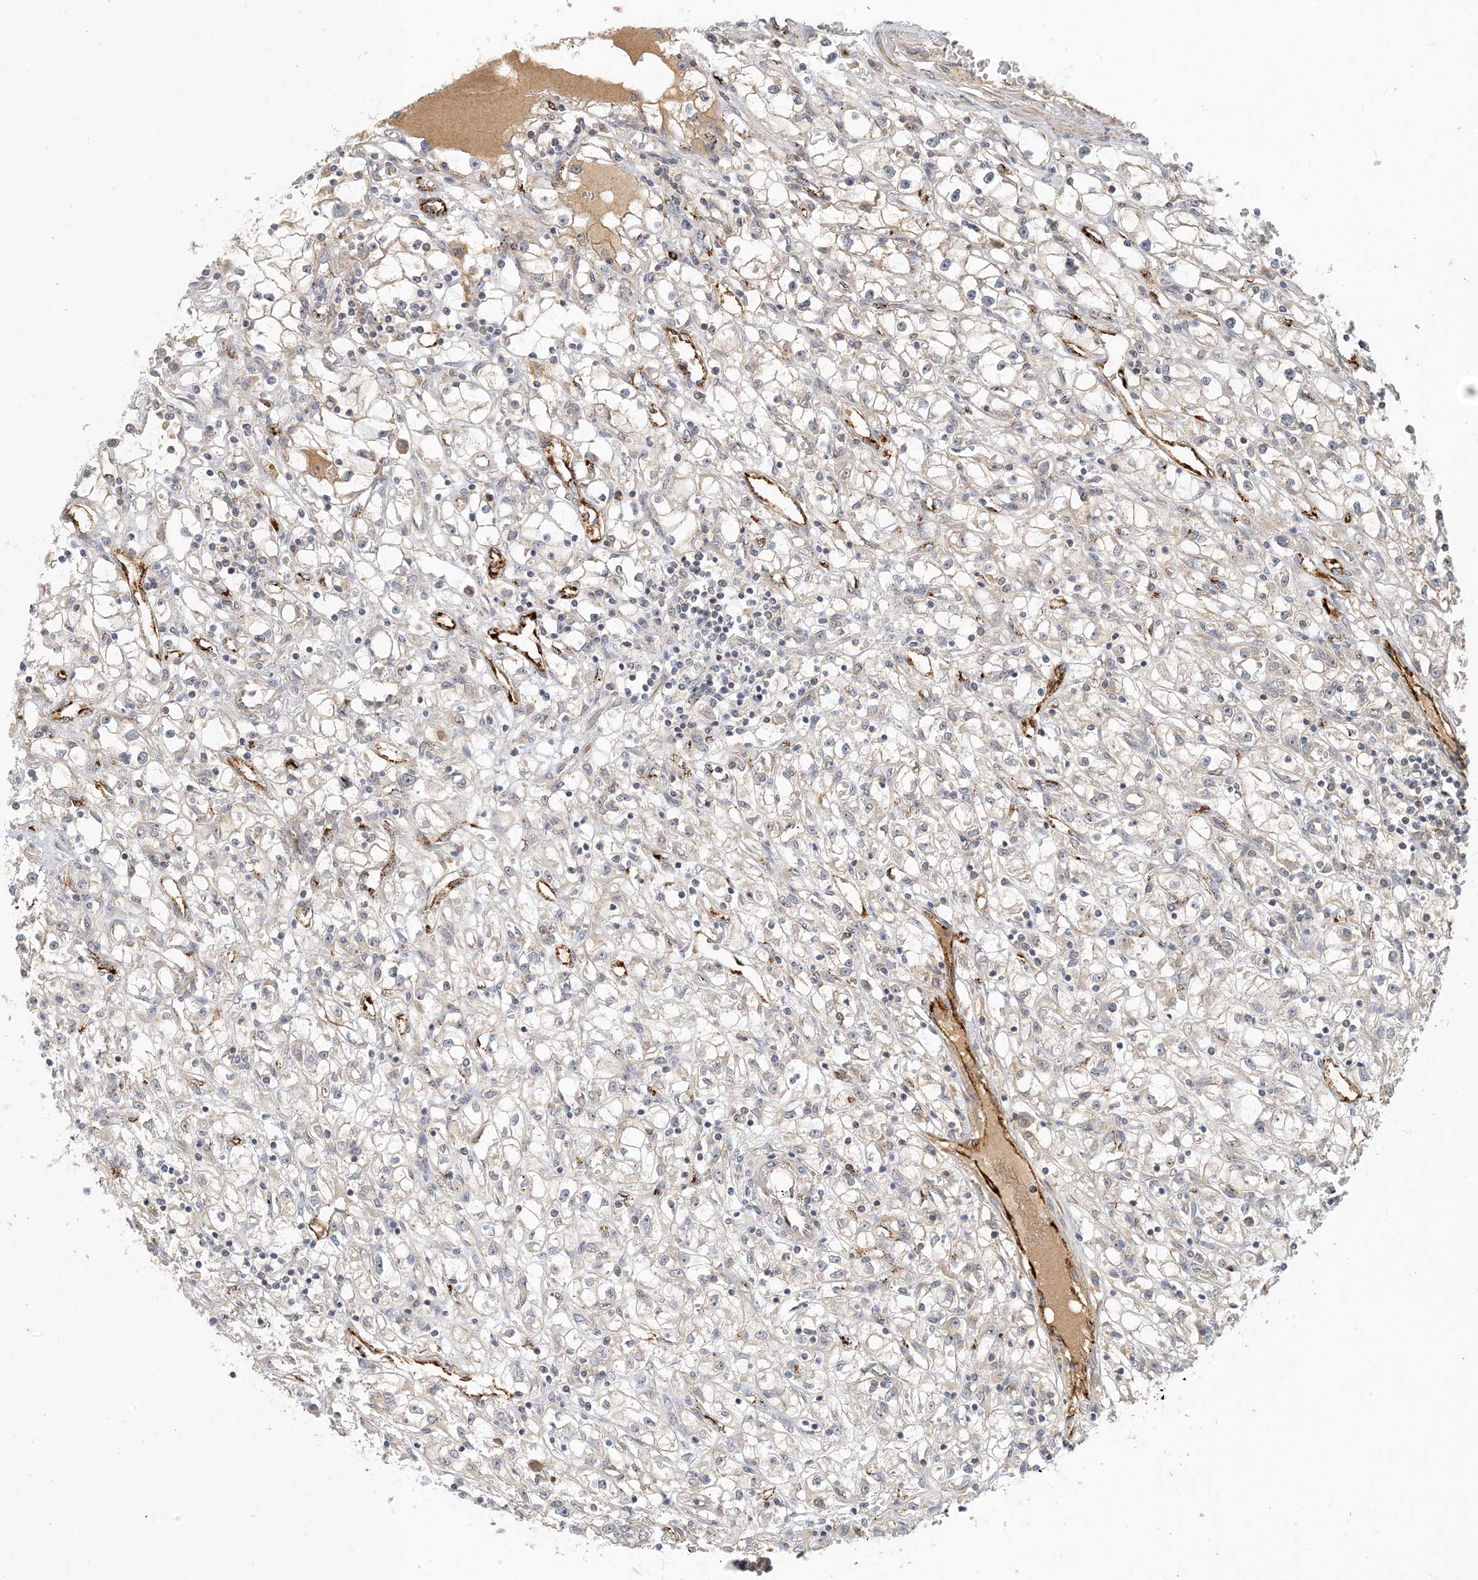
{"staining": {"intensity": "weak", "quantity": "25%-75%", "location": "cytoplasmic/membranous"}, "tissue": "renal cancer", "cell_type": "Tumor cells", "image_type": "cancer", "snomed": [{"axis": "morphology", "description": "Adenocarcinoma, NOS"}, {"axis": "topography", "description": "Kidney"}], "caption": "A low amount of weak cytoplasmic/membranous expression is seen in approximately 25%-75% of tumor cells in renal cancer (adenocarcinoma) tissue. (Brightfield microscopy of DAB IHC at high magnification).", "gene": "ZBTB3", "patient": {"sex": "male", "age": 56}}